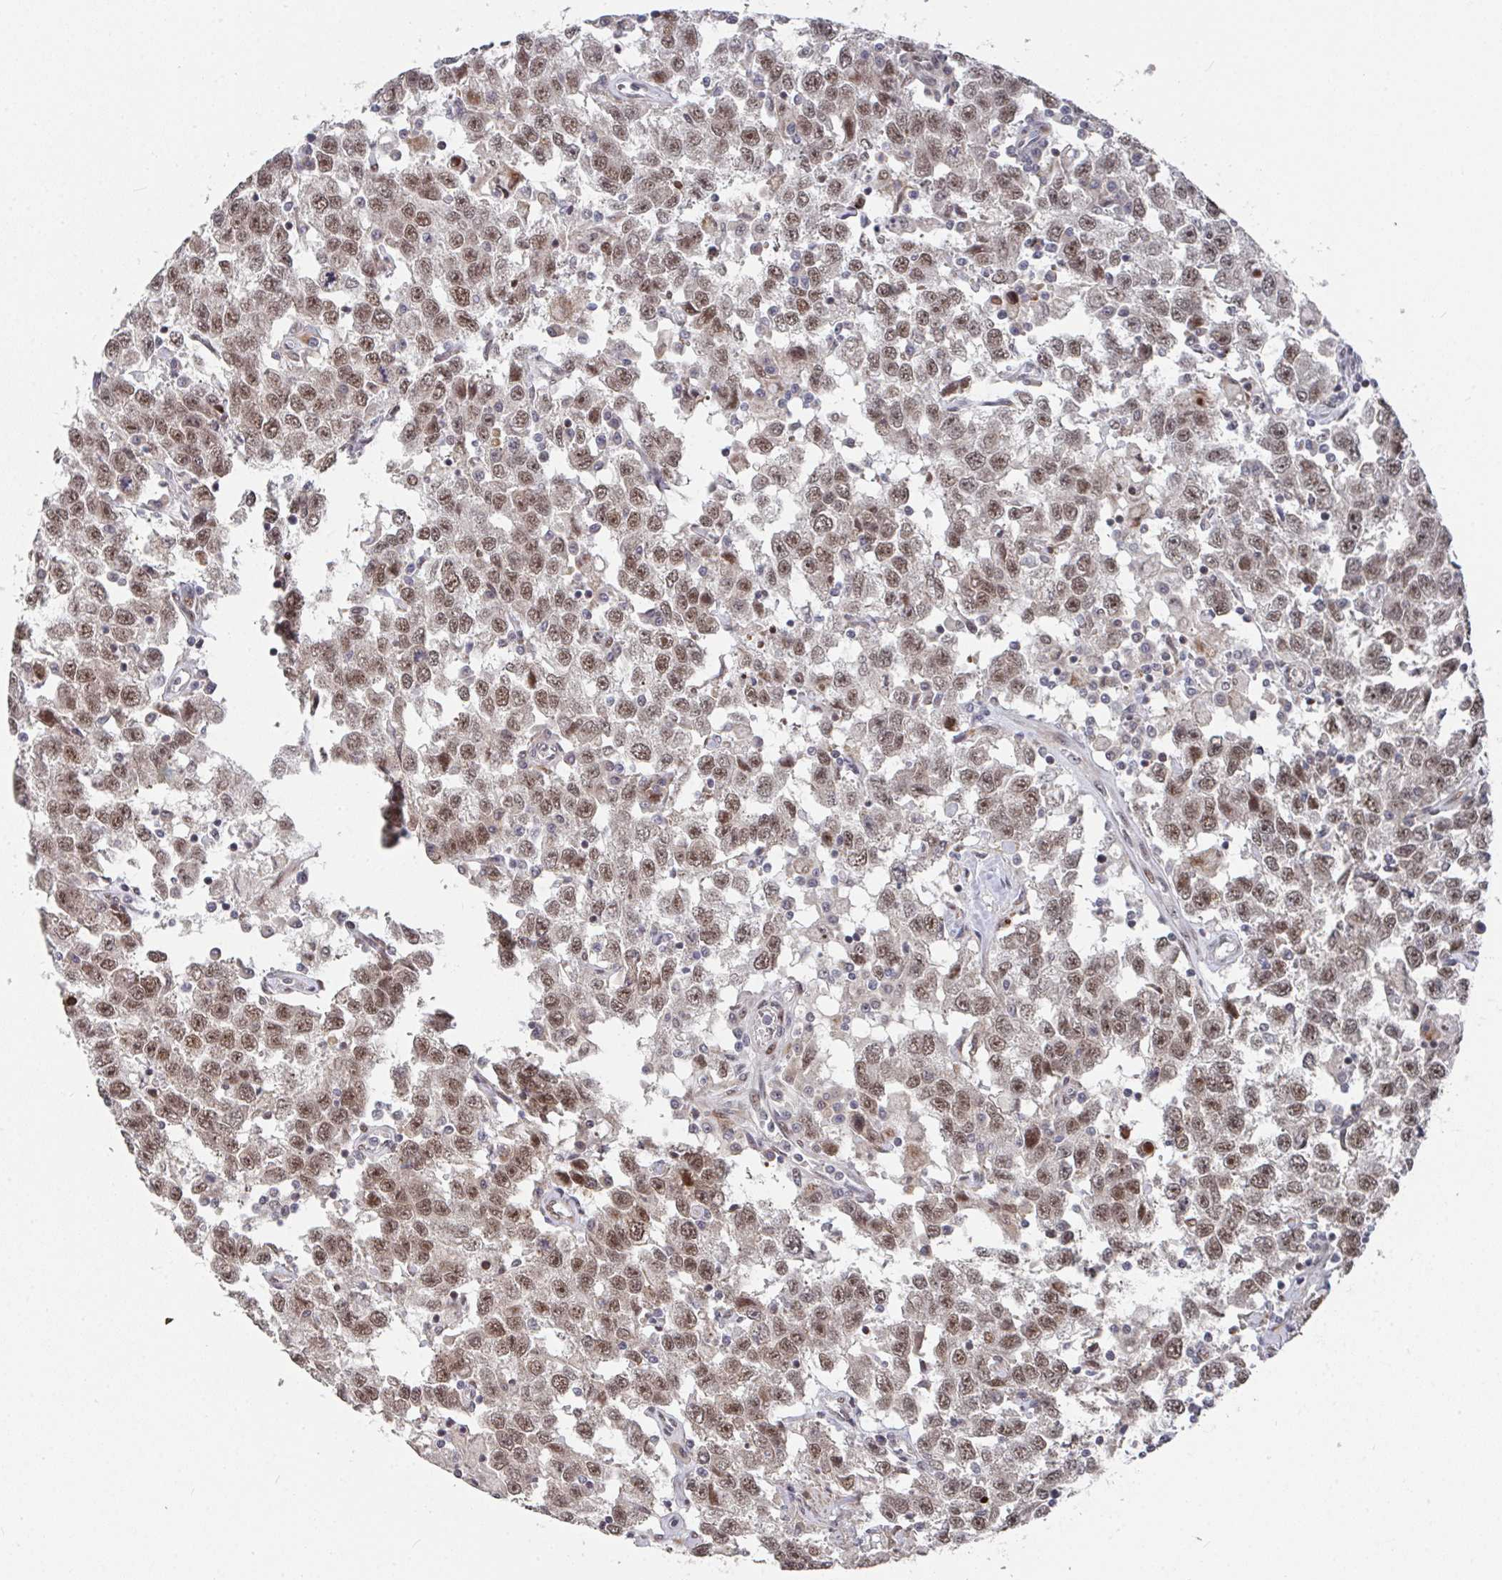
{"staining": {"intensity": "moderate", "quantity": ">75%", "location": "nuclear"}, "tissue": "testis cancer", "cell_type": "Tumor cells", "image_type": "cancer", "snomed": [{"axis": "morphology", "description": "Seminoma, NOS"}, {"axis": "topography", "description": "Testis"}], "caption": "IHC of human seminoma (testis) demonstrates medium levels of moderate nuclear positivity in approximately >75% of tumor cells.", "gene": "RBBP5", "patient": {"sex": "male", "age": 41}}